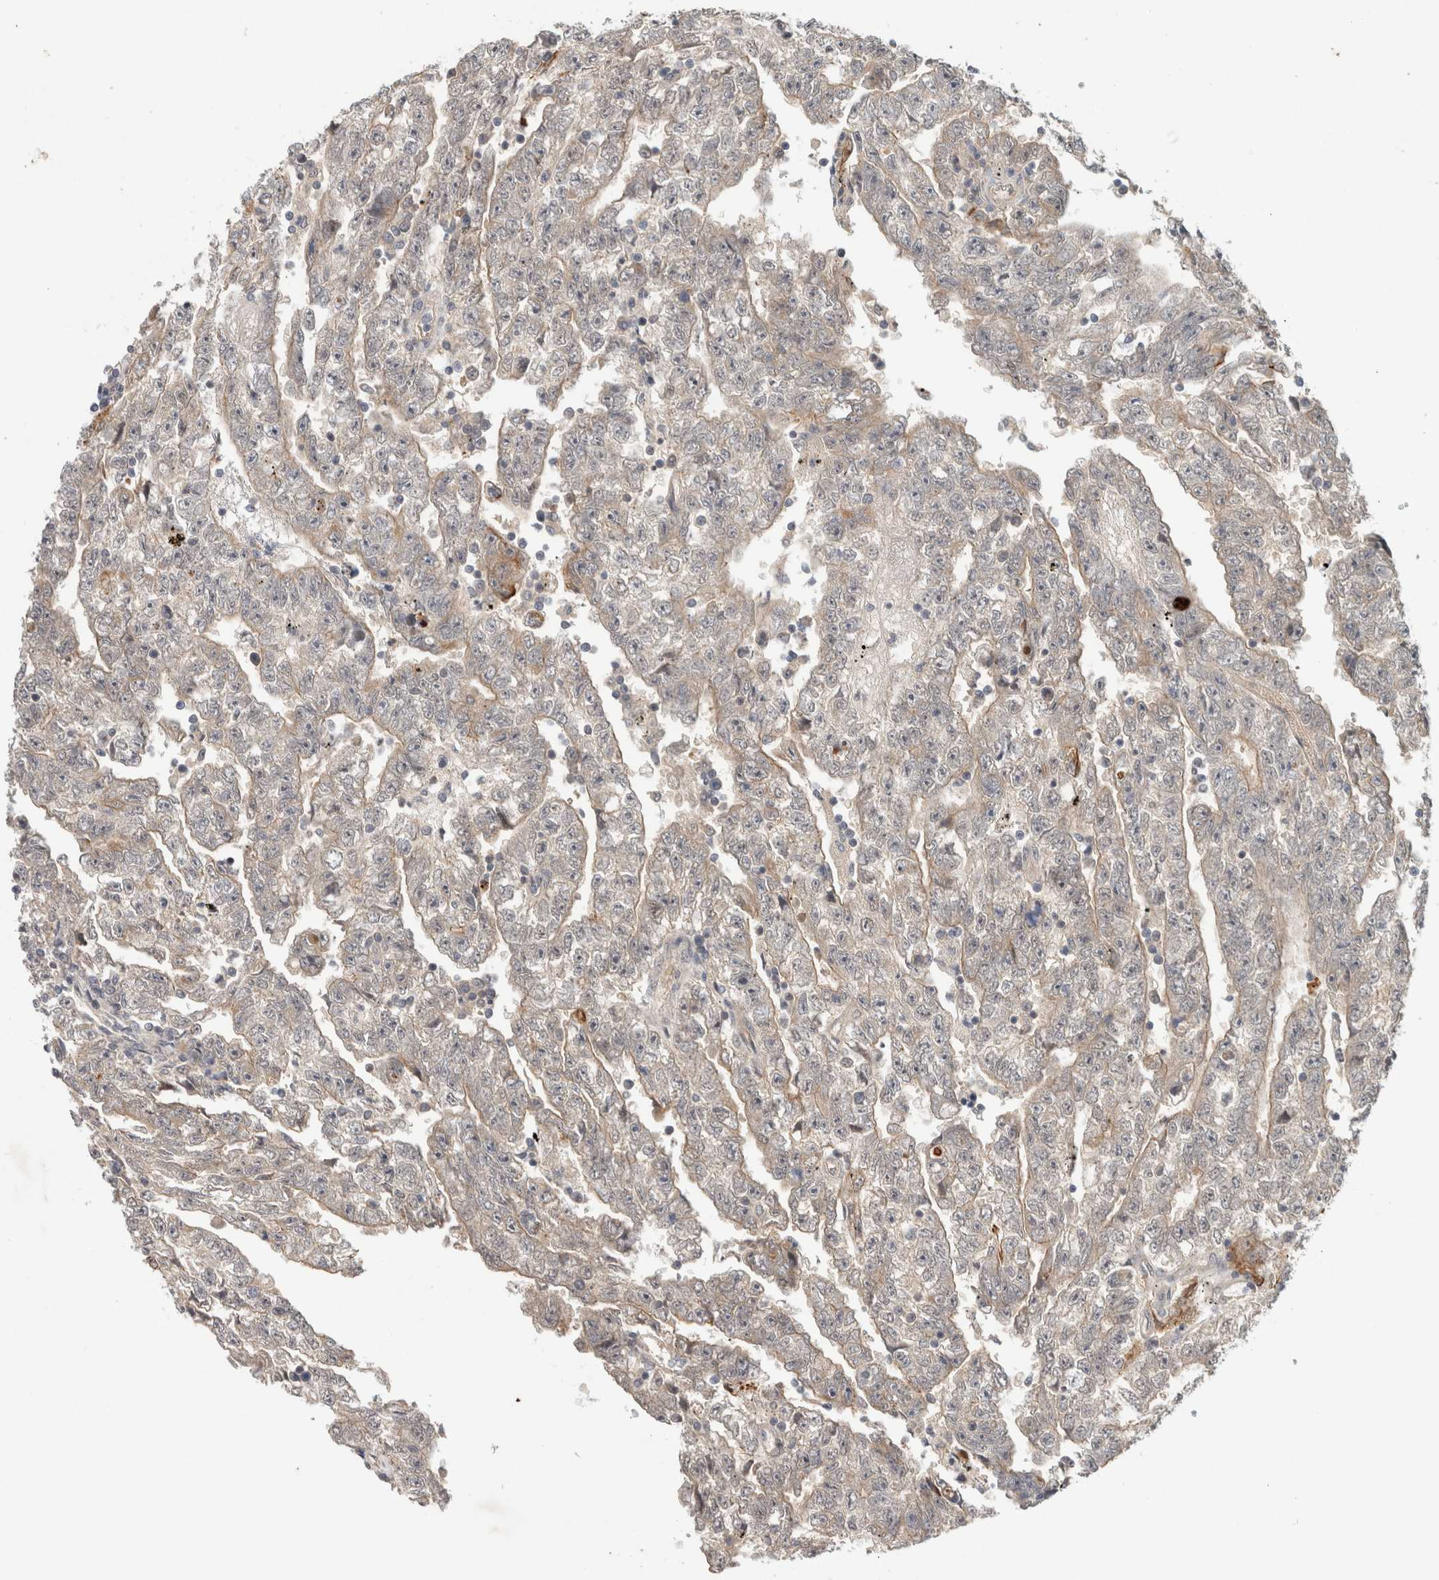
{"staining": {"intensity": "negative", "quantity": "none", "location": "none"}, "tissue": "testis cancer", "cell_type": "Tumor cells", "image_type": "cancer", "snomed": [{"axis": "morphology", "description": "Carcinoma, Embryonal, NOS"}, {"axis": "topography", "description": "Testis"}], "caption": "A histopathology image of testis cancer (embryonal carcinoma) stained for a protein displays no brown staining in tumor cells. (Brightfield microscopy of DAB immunohistochemistry (IHC) at high magnification).", "gene": "CRISPLD1", "patient": {"sex": "male", "age": 25}}